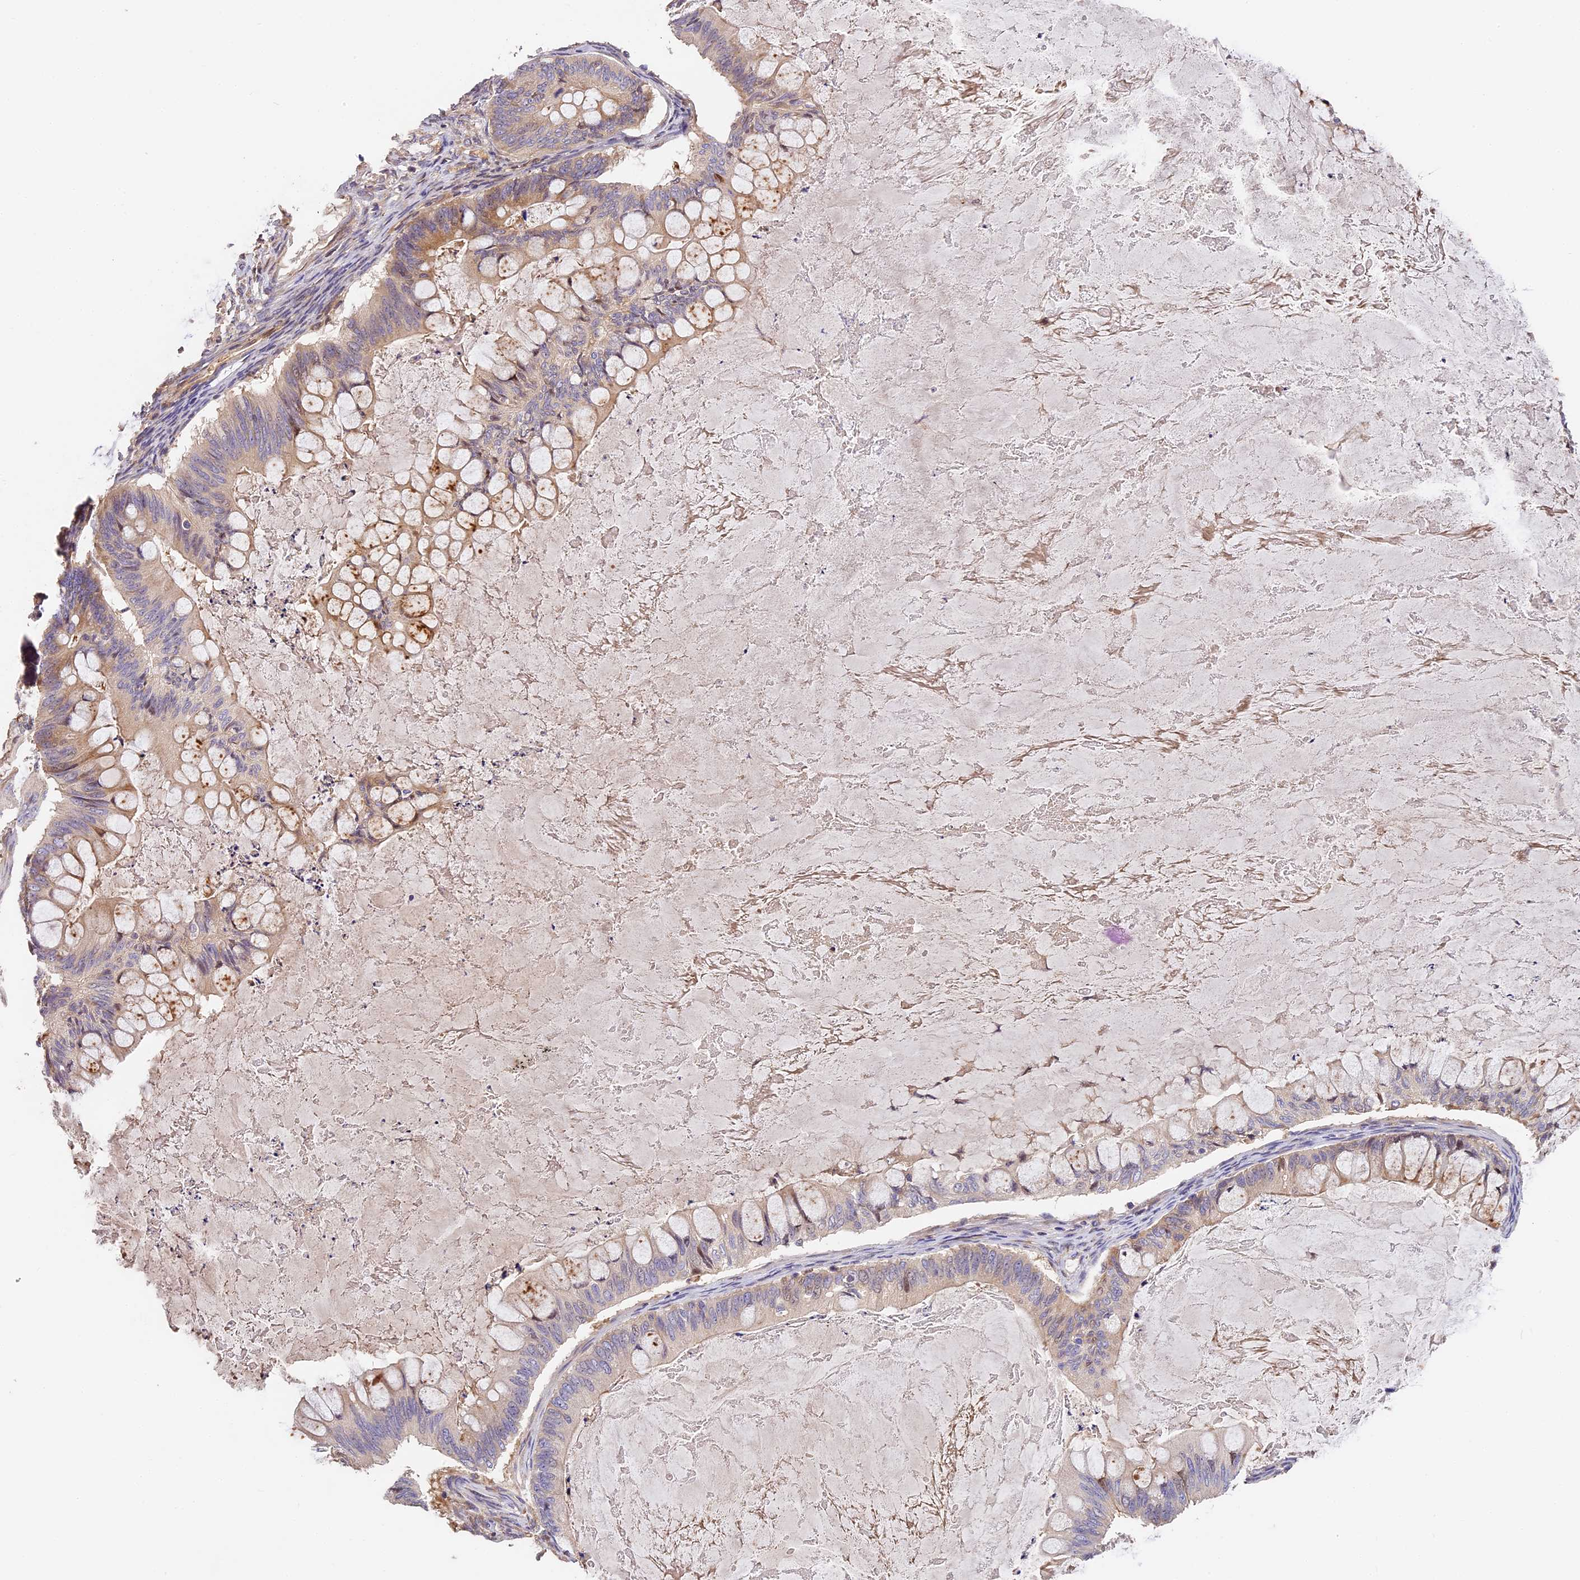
{"staining": {"intensity": "weak", "quantity": "25%-75%", "location": "cytoplasmic/membranous"}, "tissue": "ovarian cancer", "cell_type": "Tumor cells", "image_type": "cancer", "snomed": [{"axis": "morphology", "description": "Cystadenocarcinoma, mucinous, NOS"}, {"axis": "topography", "description": "Ovary"}], "caption": "Tumor cells demonstrate low levels of weak cytoplasmic/membranous expression in about 25%-75% of cells in ovarian cancer.", "gene": "ARHGAP17", "patient": {"sex": "female", "age": 61}}